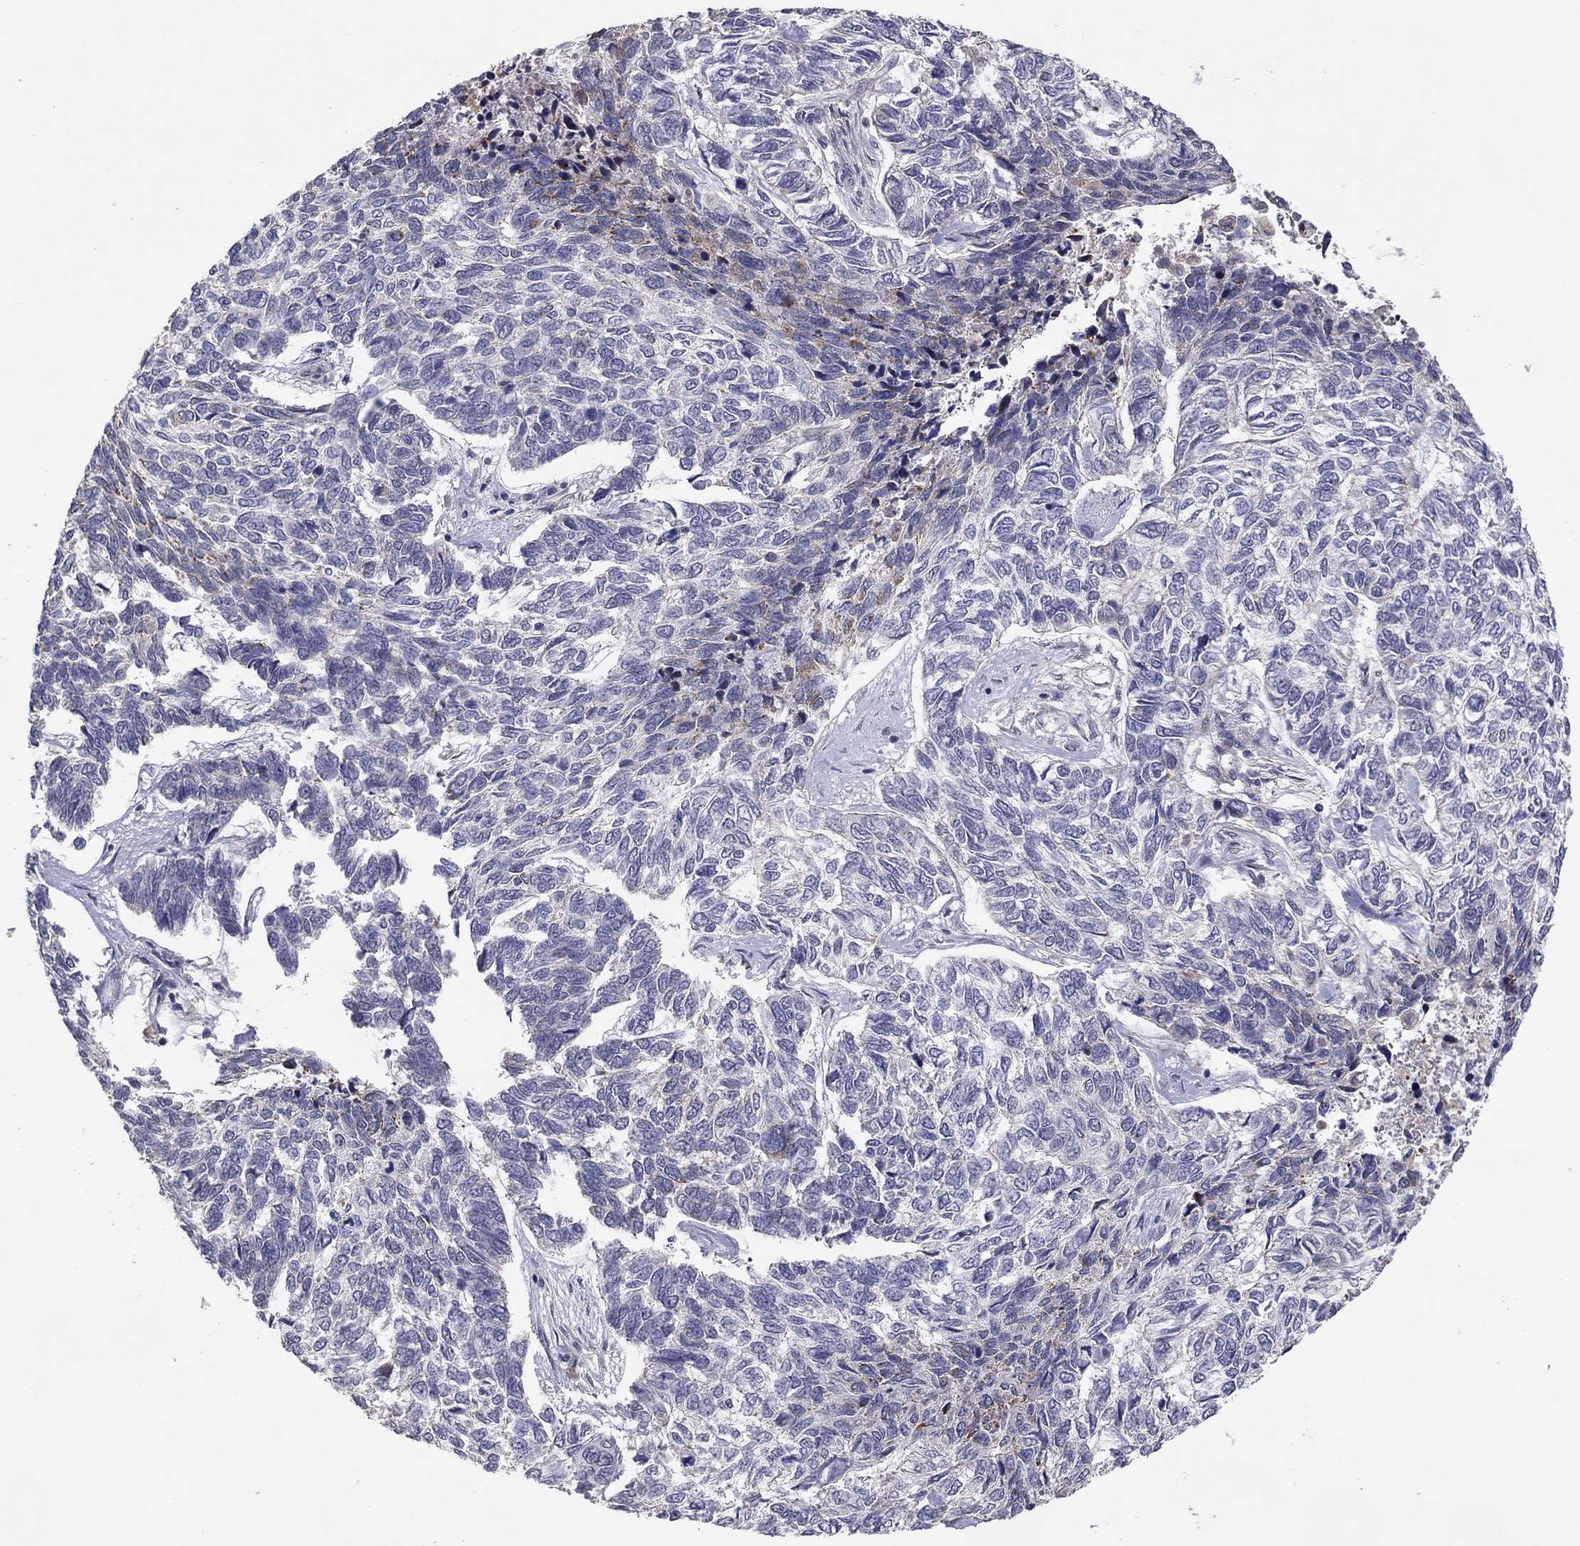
{"staining": {"intensity": "negative", "quantity": "none", "location": "none"}, "tissue": "skin cancer", "cell_type": "Tumor cells", "image_type": "cancer", "snomed": [{"axis": "morphology", "description": "Basal cell carcinoma"}, {"axis": "topography", "description": "Skin"}], "caption": "Immunohistochemical staining of skin cancer (basal cell carcinoma) exhibits no significant positivity in tumor cells.", "gene": "CRACDL", "patient": {"sex": "female", "age": 65}}